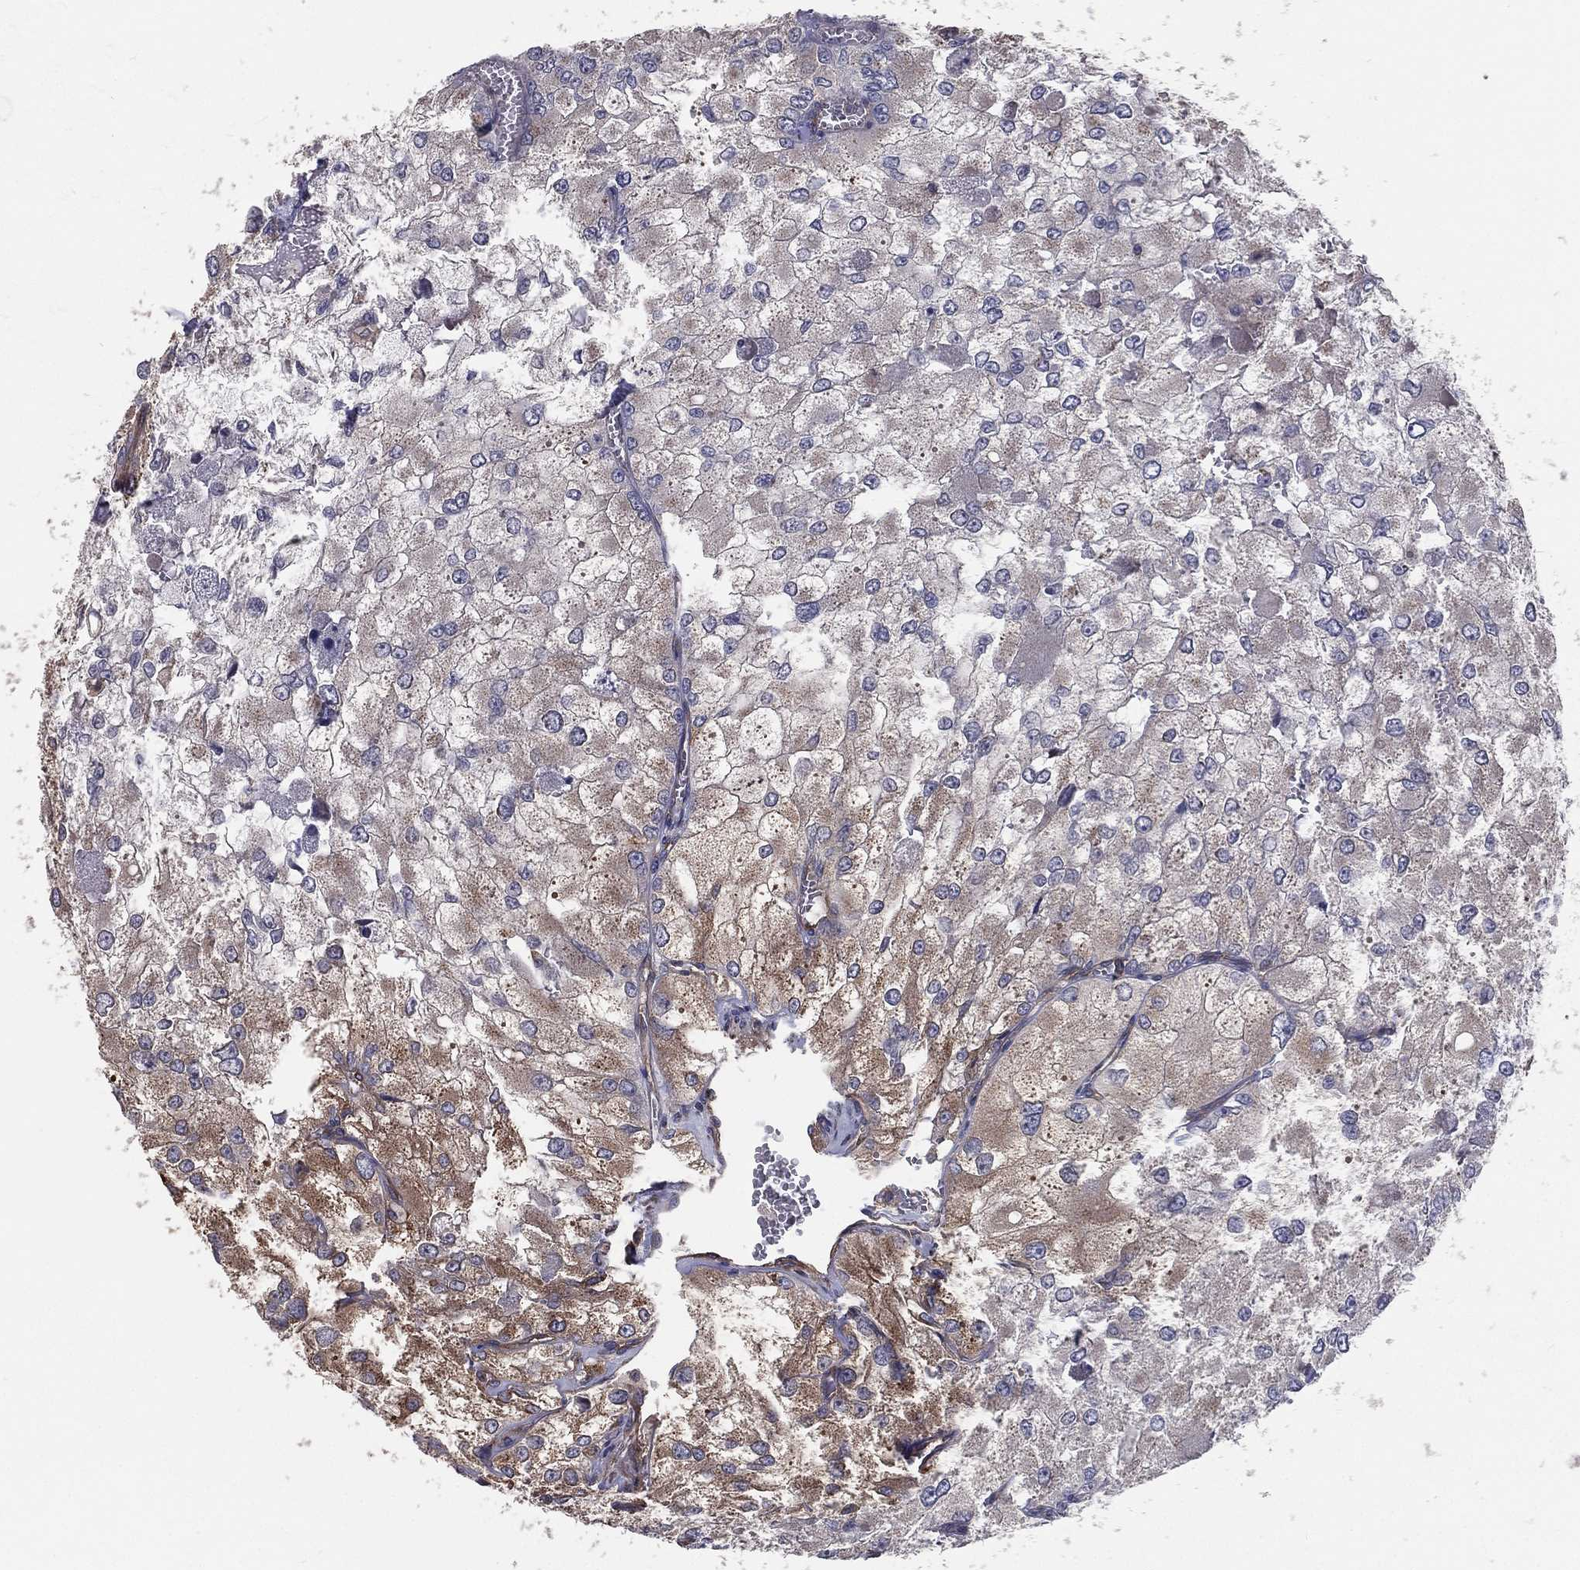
{"staining": {"intensity": "moderate", "quantity": "<25%", "location": "cytoplasmic/membranous"}, "tissue": "renal cancer", "cell_type": "Tumor cells", "image_type": "cancer", "snomed": [{"axis": "morphology", "description": "Adenocarcinoma, NOS"}, {"axis": "topography", "description": "Kidney"}], "caption": "Approximately <25% of tumor cells in renal adenocarcinoma demonstrate moderate cytoplasmic/membranous protein expression as visualized by brown immunohistochemical staining.", "gene": "EIF2B5", "patient": {"sex": "female", "age": 70}}